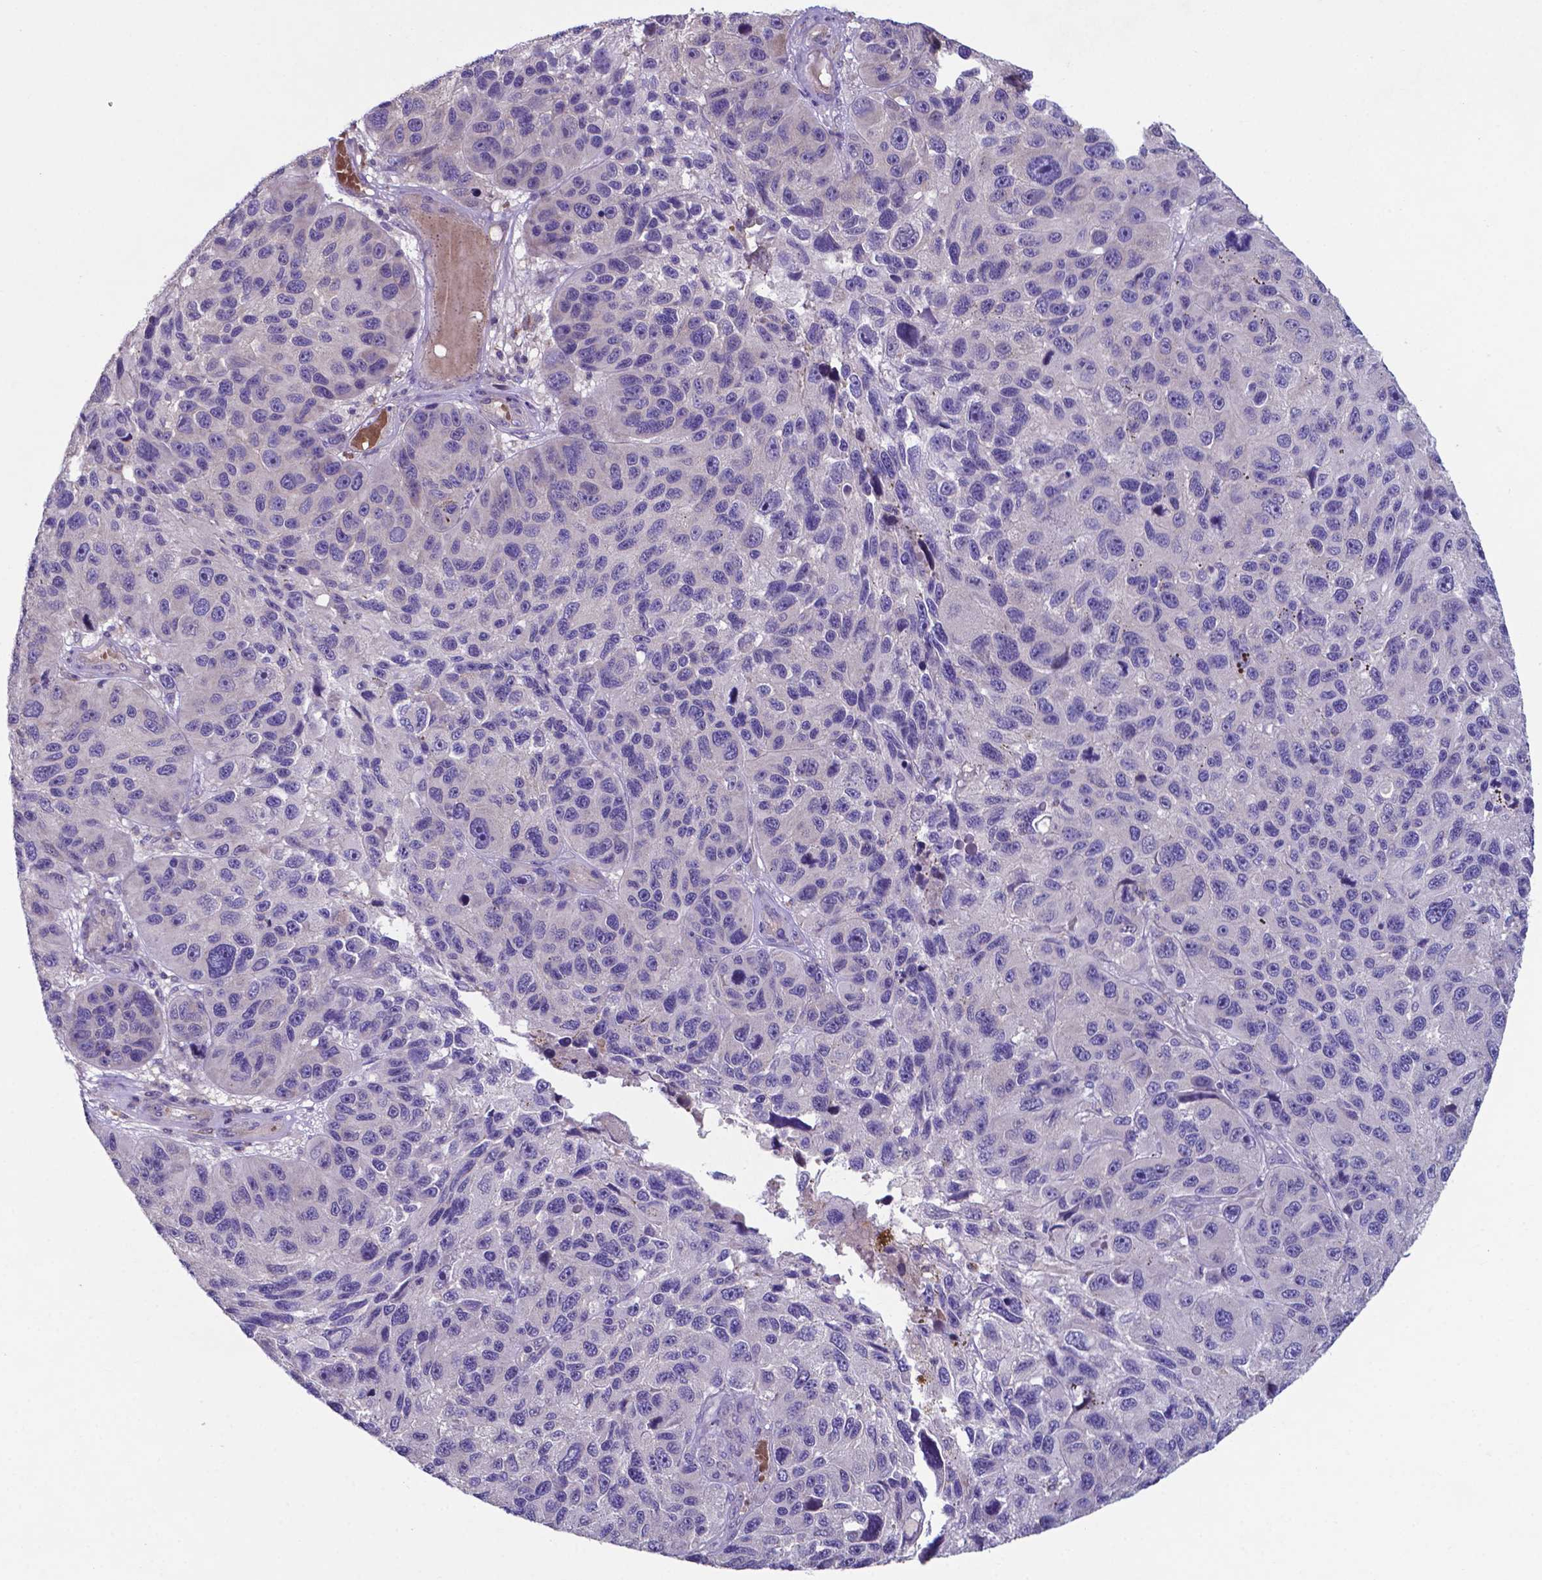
{"staining": {"intensity": "negative", "quantity": "none", "location": "none"}, "tissue": "melanoma", "cell_type": "Tumor cells", "image_type": "cancer", "snomed": [{"axis": "morphology", "description": "Malignant melanoma, NOS"}, {"axis": "topography", "description": "Skin"}], "caption": "Immunohistochemical staining of human malignant melanoma shows no significant expression in tumor cells.", "gene": "TYRO3", "patient": {"sex": "male", "age": 53}}